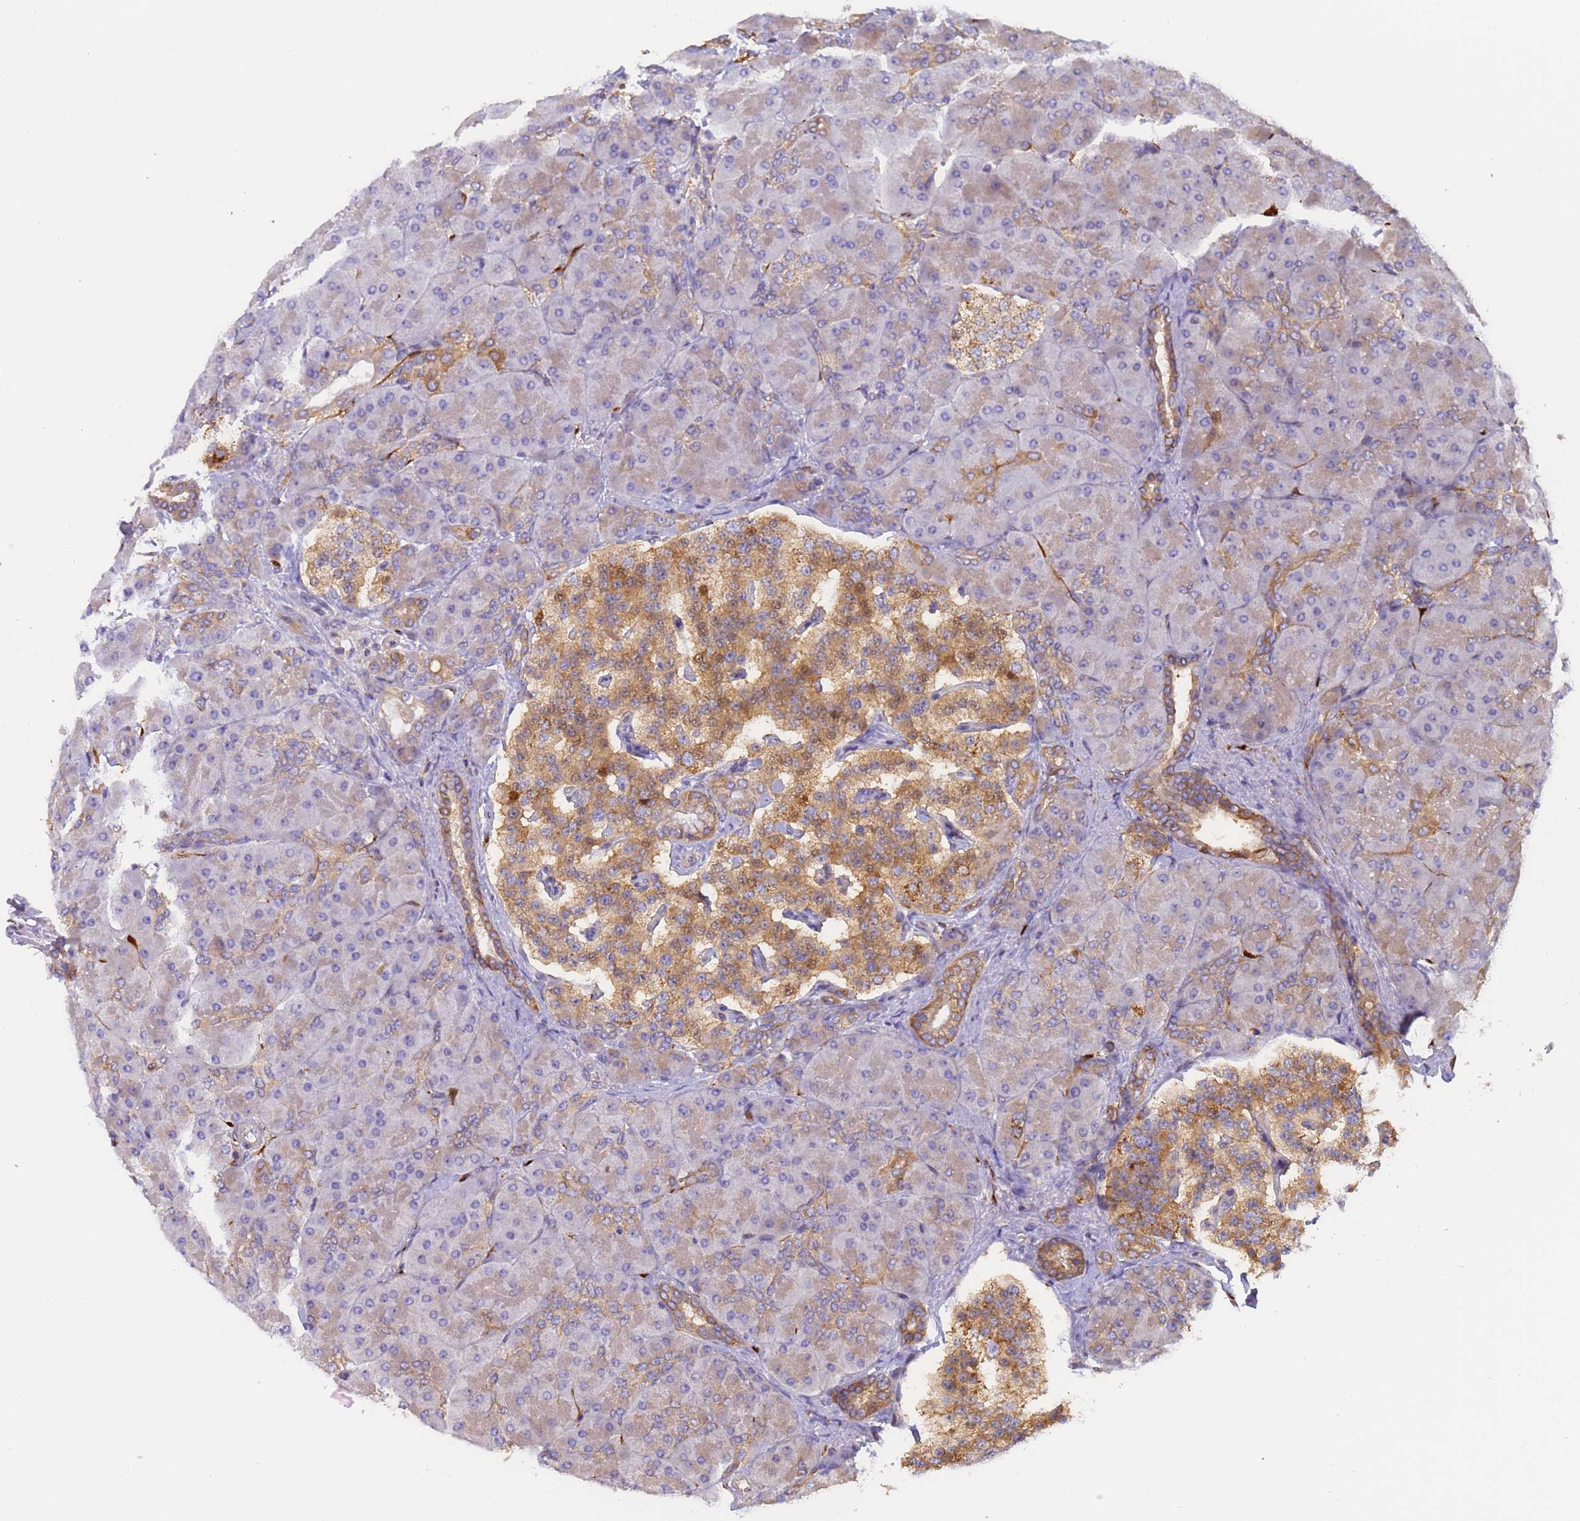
{"staining": {"intensity": "moderate", "quantity": "<25%", "location": "cytoplasmic/membranous"}, "tissue": "pancreas", "cell_type": "Exocrine glandular cells", "image_type": "normal", "snomed": [{"axis": "morphology", "description": "Normal tissue, NOS"}, {"axis": "topography", "description": "Pancreas"}], "caption": "Pancreas stained with immunohistochemistry (IHC) displays moderate cytoplasmic/membranous staining in approximately <25% of exocrine glandular cells.", "gene": "M6PR", "patient": {"sex": "male", "age": 66}}